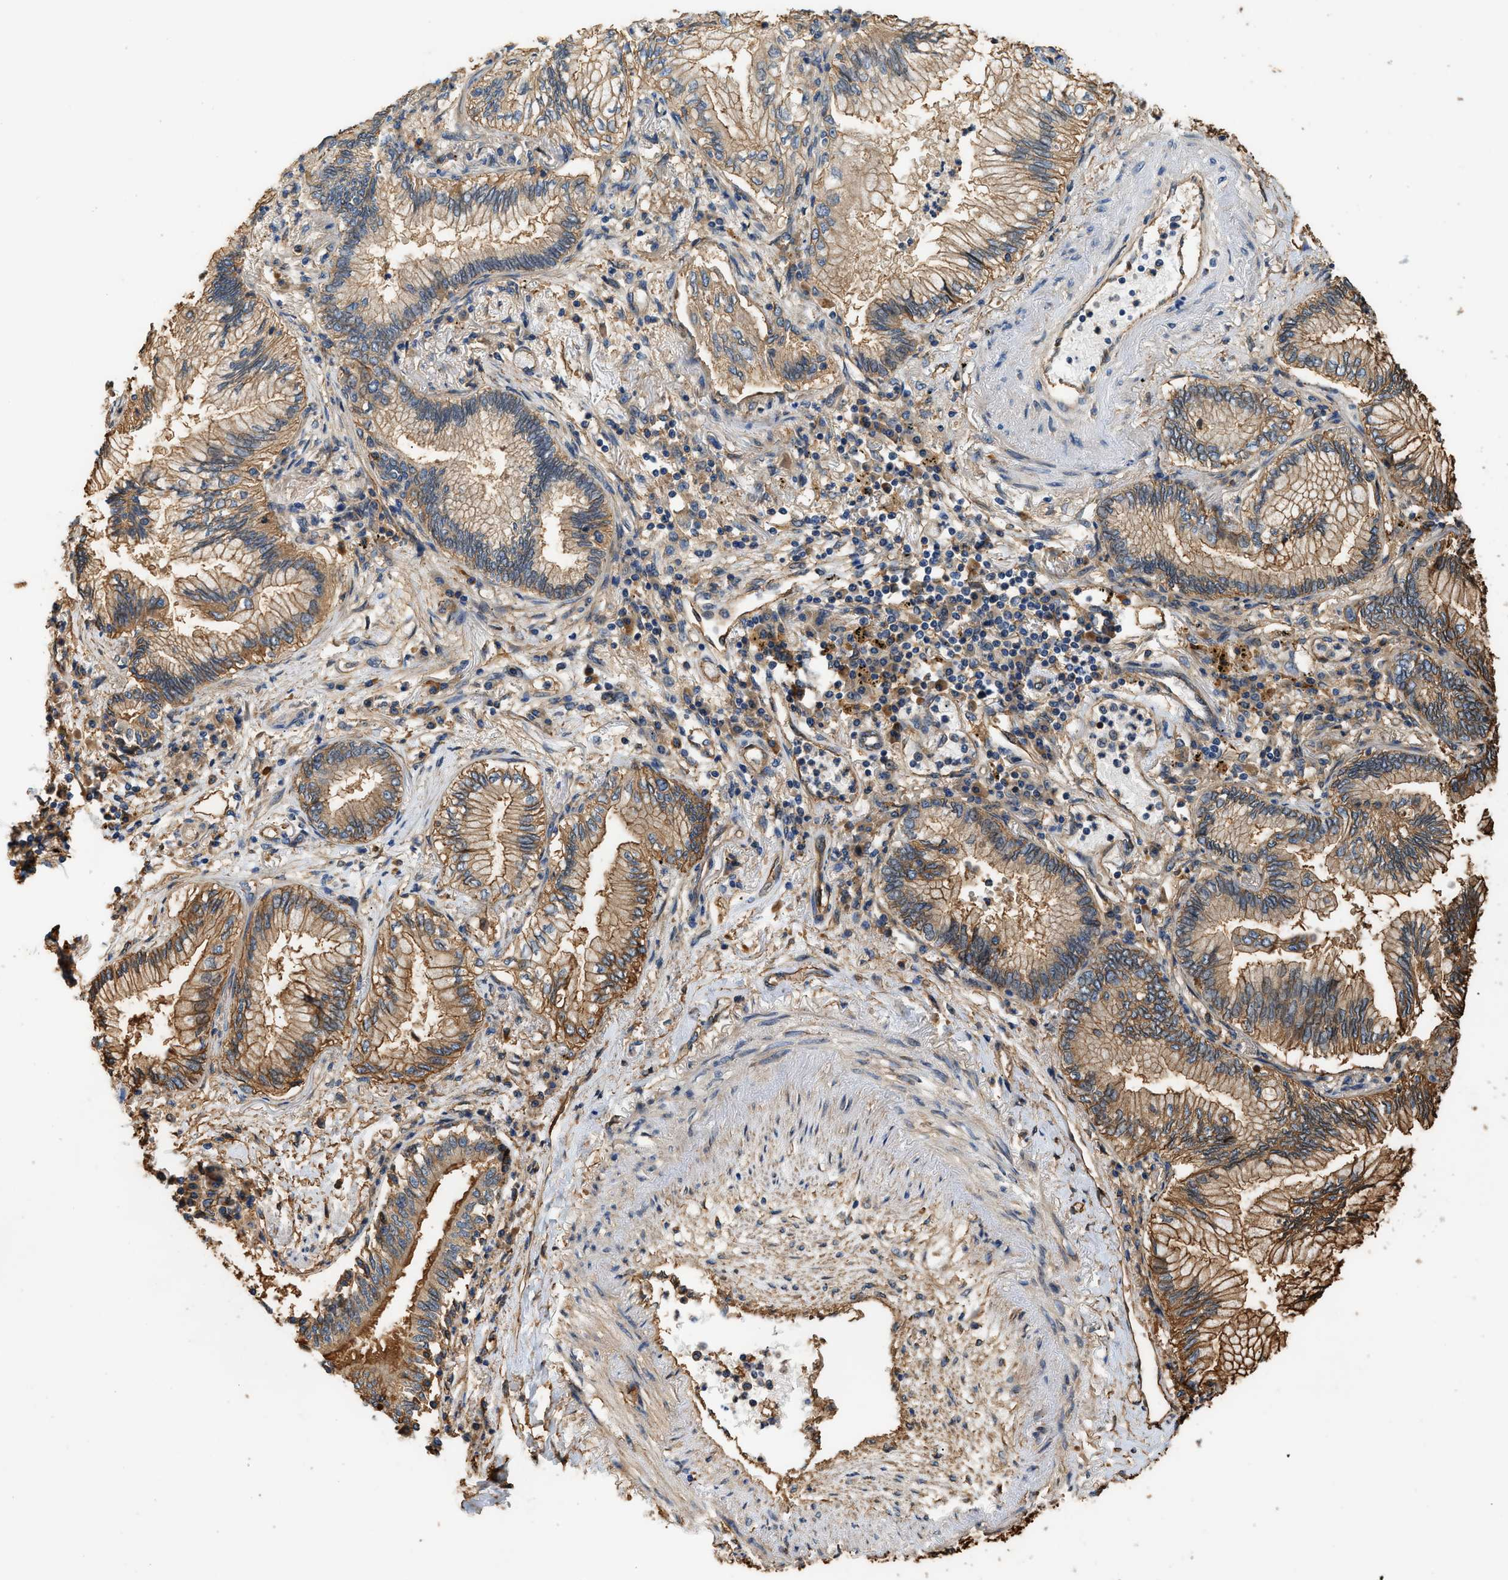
{"staining": {"intensity": "moderate", "quantity": ">75%", "location": "cytoplasmic/membranous"}, "tissue": "lung cancer", "cell_type": "Tumor cells", "image_type": "cancer", "snomed": [{"axis": "morphology", "description": "Normal tissue, NOS"}, {"axis": "morphology", "description": "Adenocarcinoma, NOS"}, {"axis": "topography", "description": "Bronchus"}, {"axis": "topography", "description": "Lung"}], "caption": "Adenocarcinoma (lung) stained with a brown dye shows moderate cytoplasmic/membranous positive positivity in approximately >75% of tumor cells.", "gene": "DDHD2", "patient": {"sex": "female", "age": 70}}